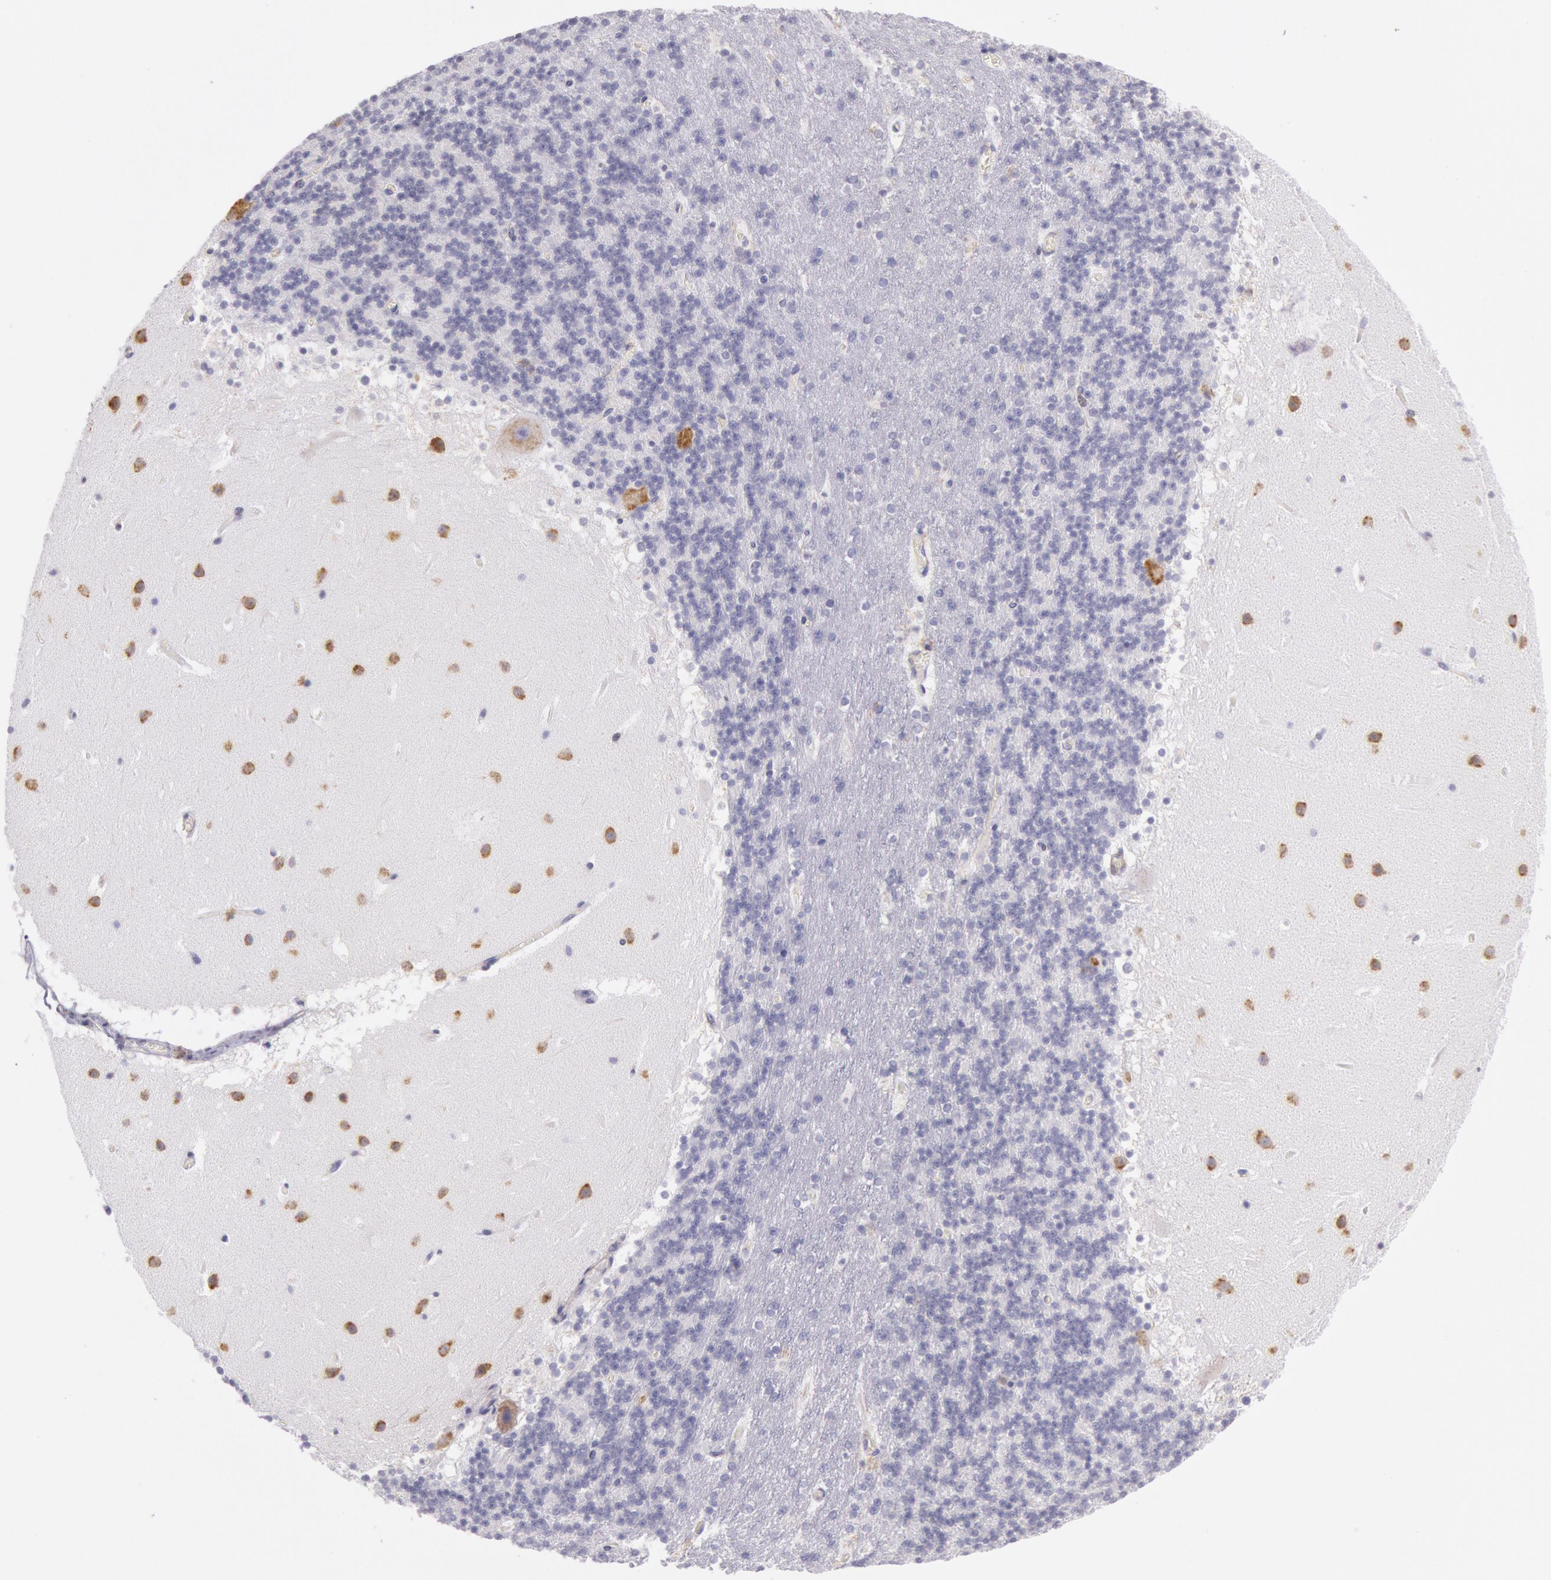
{"staining": {"intensity": "moderate", "quantity": "<25%", "location": "cytoplasmic/membranous"}, "tissue": "cerebellum", "cell_type": "Cells in granular layer", "image_type": "normal", "snomed": [{"axis": "morphology", "description": "Normal tissue, NOS"}, {"axis": "topography", "description": "Cerebellum"}], "caption": "Cells in granular layer reveal low levels of moderate cytoplasmic/membranous expression in about <25% of cells in unremarkable cerebellum.", "gene": "CIDEB", "patient": {"sex": "male", "age": 45}}